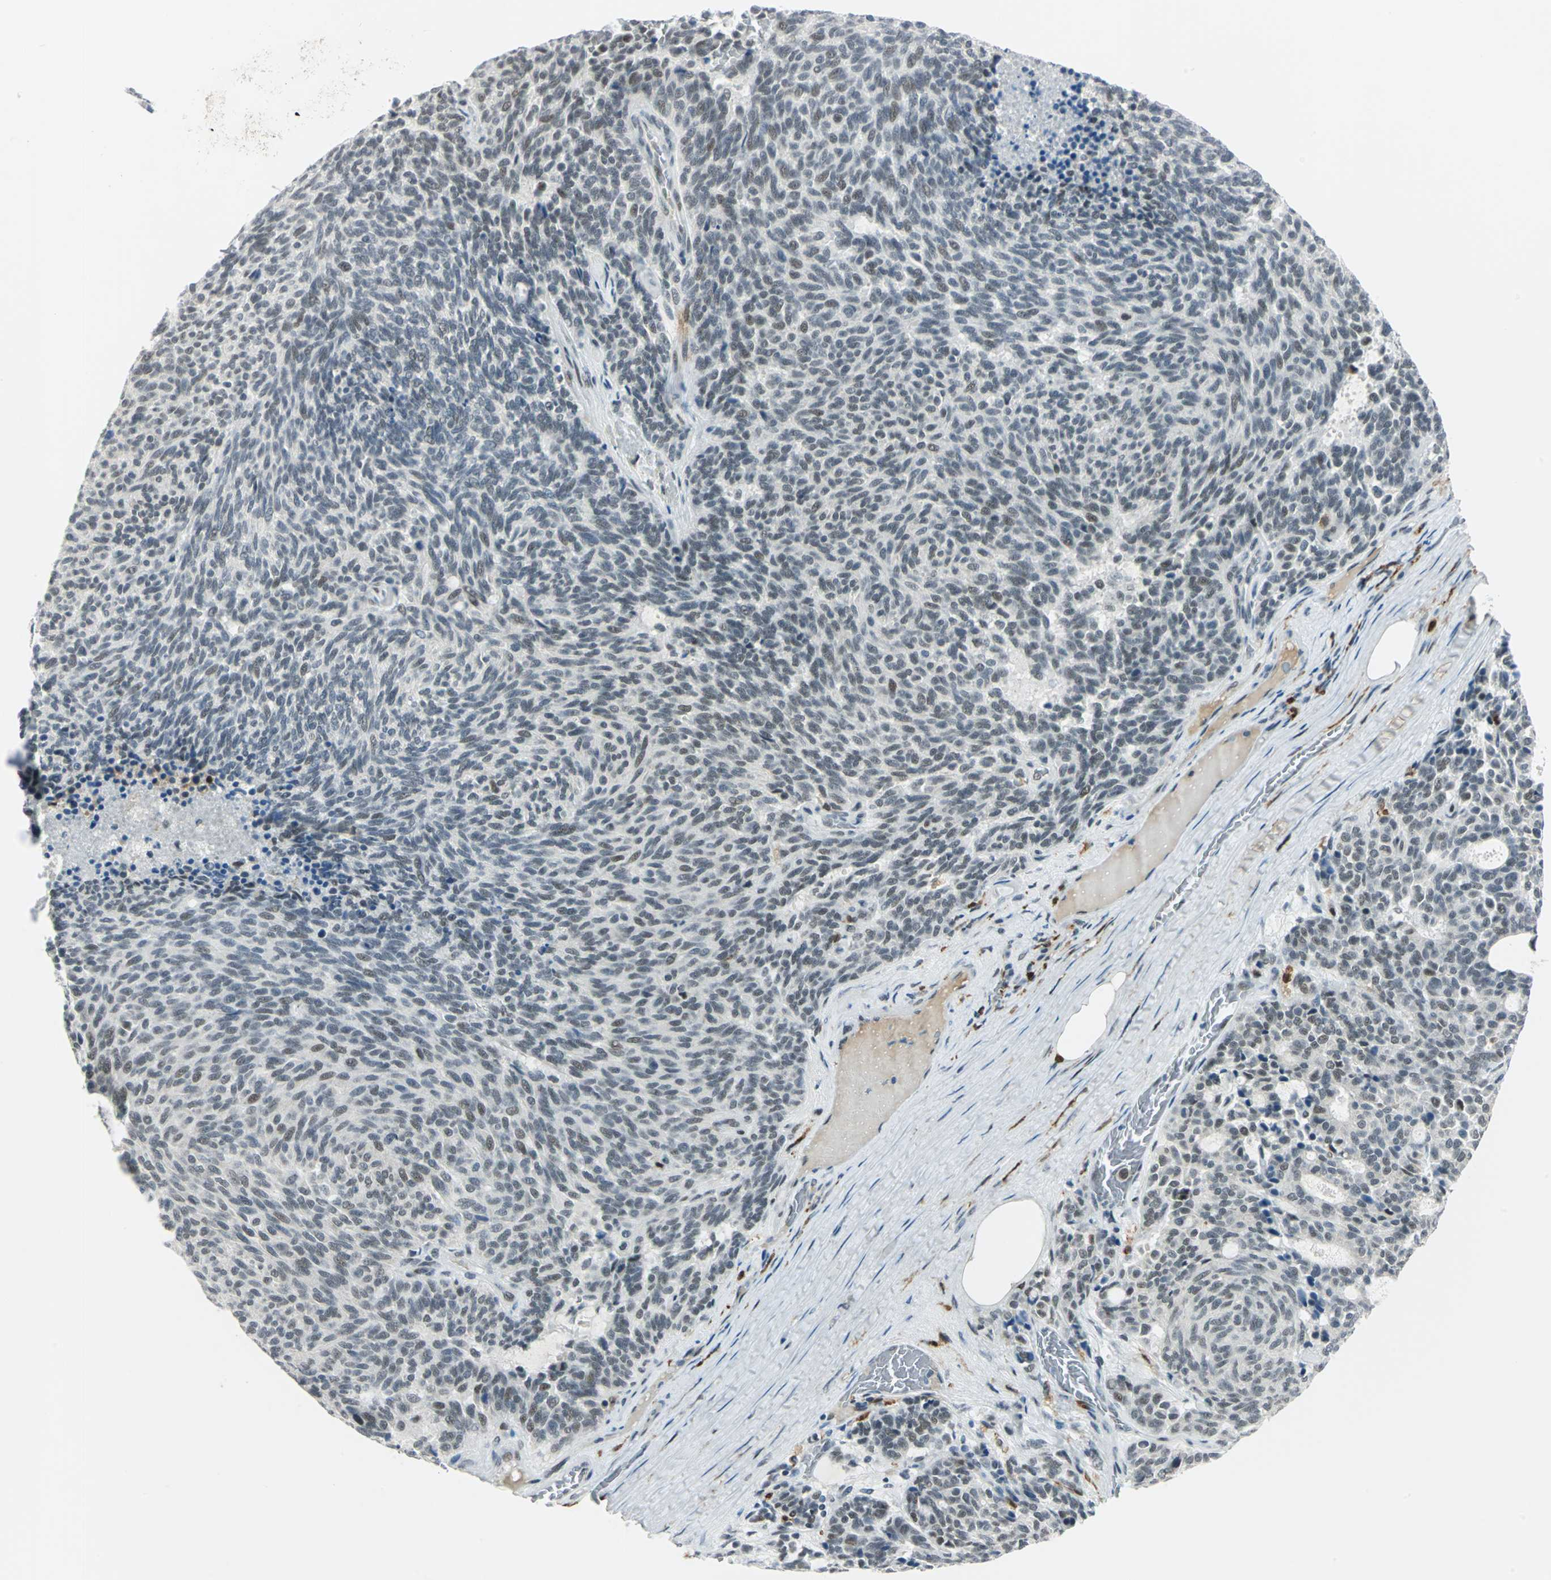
{"staining": {"intensity": "weak", "quantity": "<25%", "location": "nuclear"}, "tissue": "carcinoid", "cell_type": "Tumor cells", "image_type": "cancer", "snomed": [{"axis": "morphology", "description": "Carcinoid, malignant, NOS"}, {"axis": "topography", "description": "Pancreas"}], "caption": "High magnification brightfield microscopy of carcinoid (malignant) stained with DAB (brown) and counterstained with hematoxylin (blue): tumor cells show no significant staining. (DAB IHC visualized using brightfield microscopy, high magnification).", "gene": "MTMR10", "patient": {"sex": "female", "age": 54}}